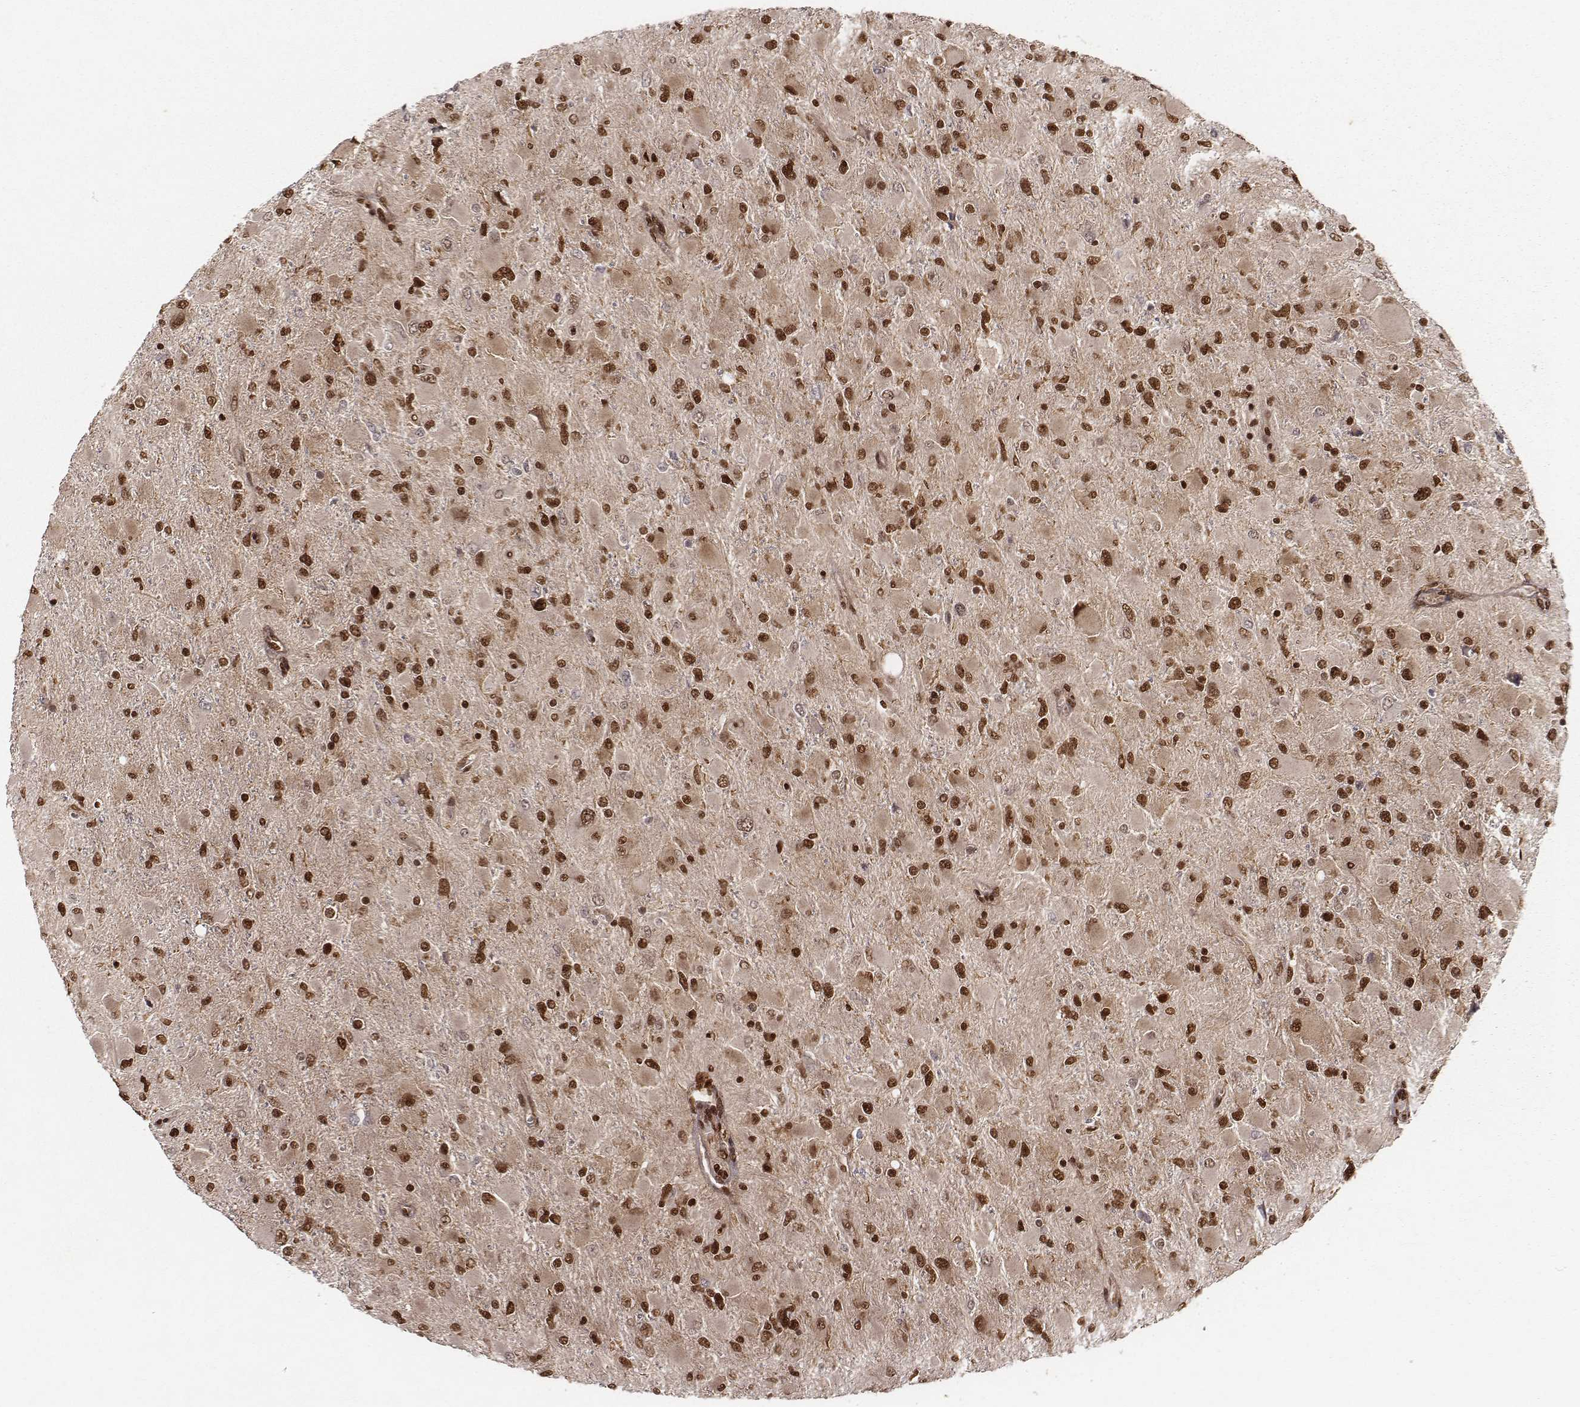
{"staining": {"intensity": "moderate", "quantity": ">75%", "location": "cytoplasmic/membranous,nuclear"}, "tissue": "glioma", "cell_type": "Tumor cells", "image_type": "cancer", "snomed": [{"axis": "morphology", "description": "Glioma, malignant, High grade"}, {"axis": "topography", "description": "Cerebral cortex"}], "caption": "Glioma tissue exhibits moderate cytoplasmic/membranous and nuclear expression in approximately >75% of tumor cells", "gene": "NFX1", "patient": {"sex": "female", "age": 36}}